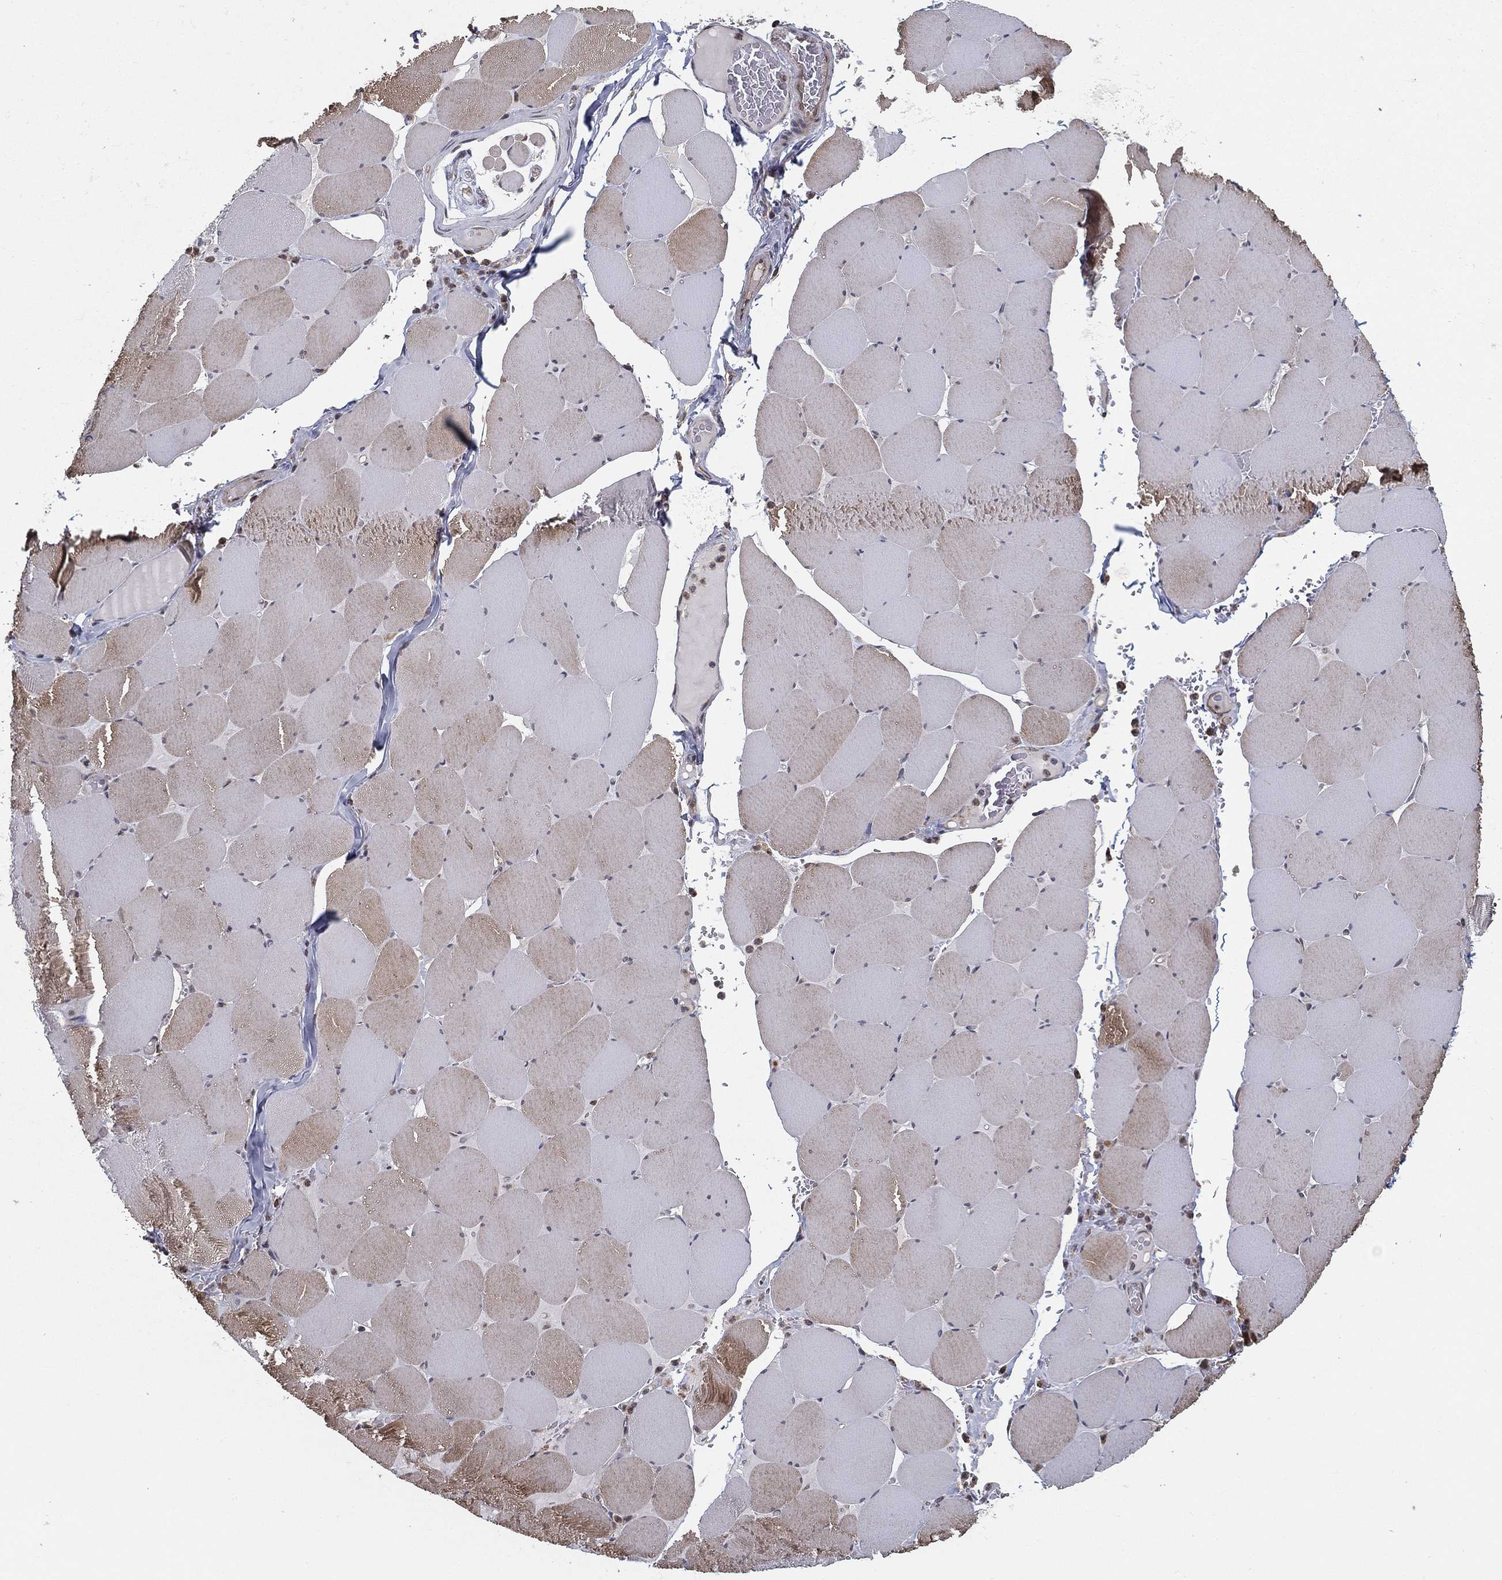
{"staining": {"intensity": "moderate", "quantity": "<25%", "location": "cytoplasmic/membranous"}, "tissue": "skeletal muscle", "cell_type": "Myocytes", "image_type": "normal", "snomed": [{"axis": "morphology", "description": "Normal tissue, NOS"}, {"axis": "morphology", "description": "Malignant melanoma, Metastatic site"}, {"axis": "topography", "description": "Skeletal muscle"}], "caption": "IHC image of benign skeletal muscle: human skeletal muscle stained using immunohistochemistry (IHC) shows low levels of moderate protein expression localized specifically in the cytoplasmic/membranous of myocytes, appearing as a cytoplasmic/membranous brown color.", "gene": "UACA", "patient": {"sex": "male", "age": 50}}